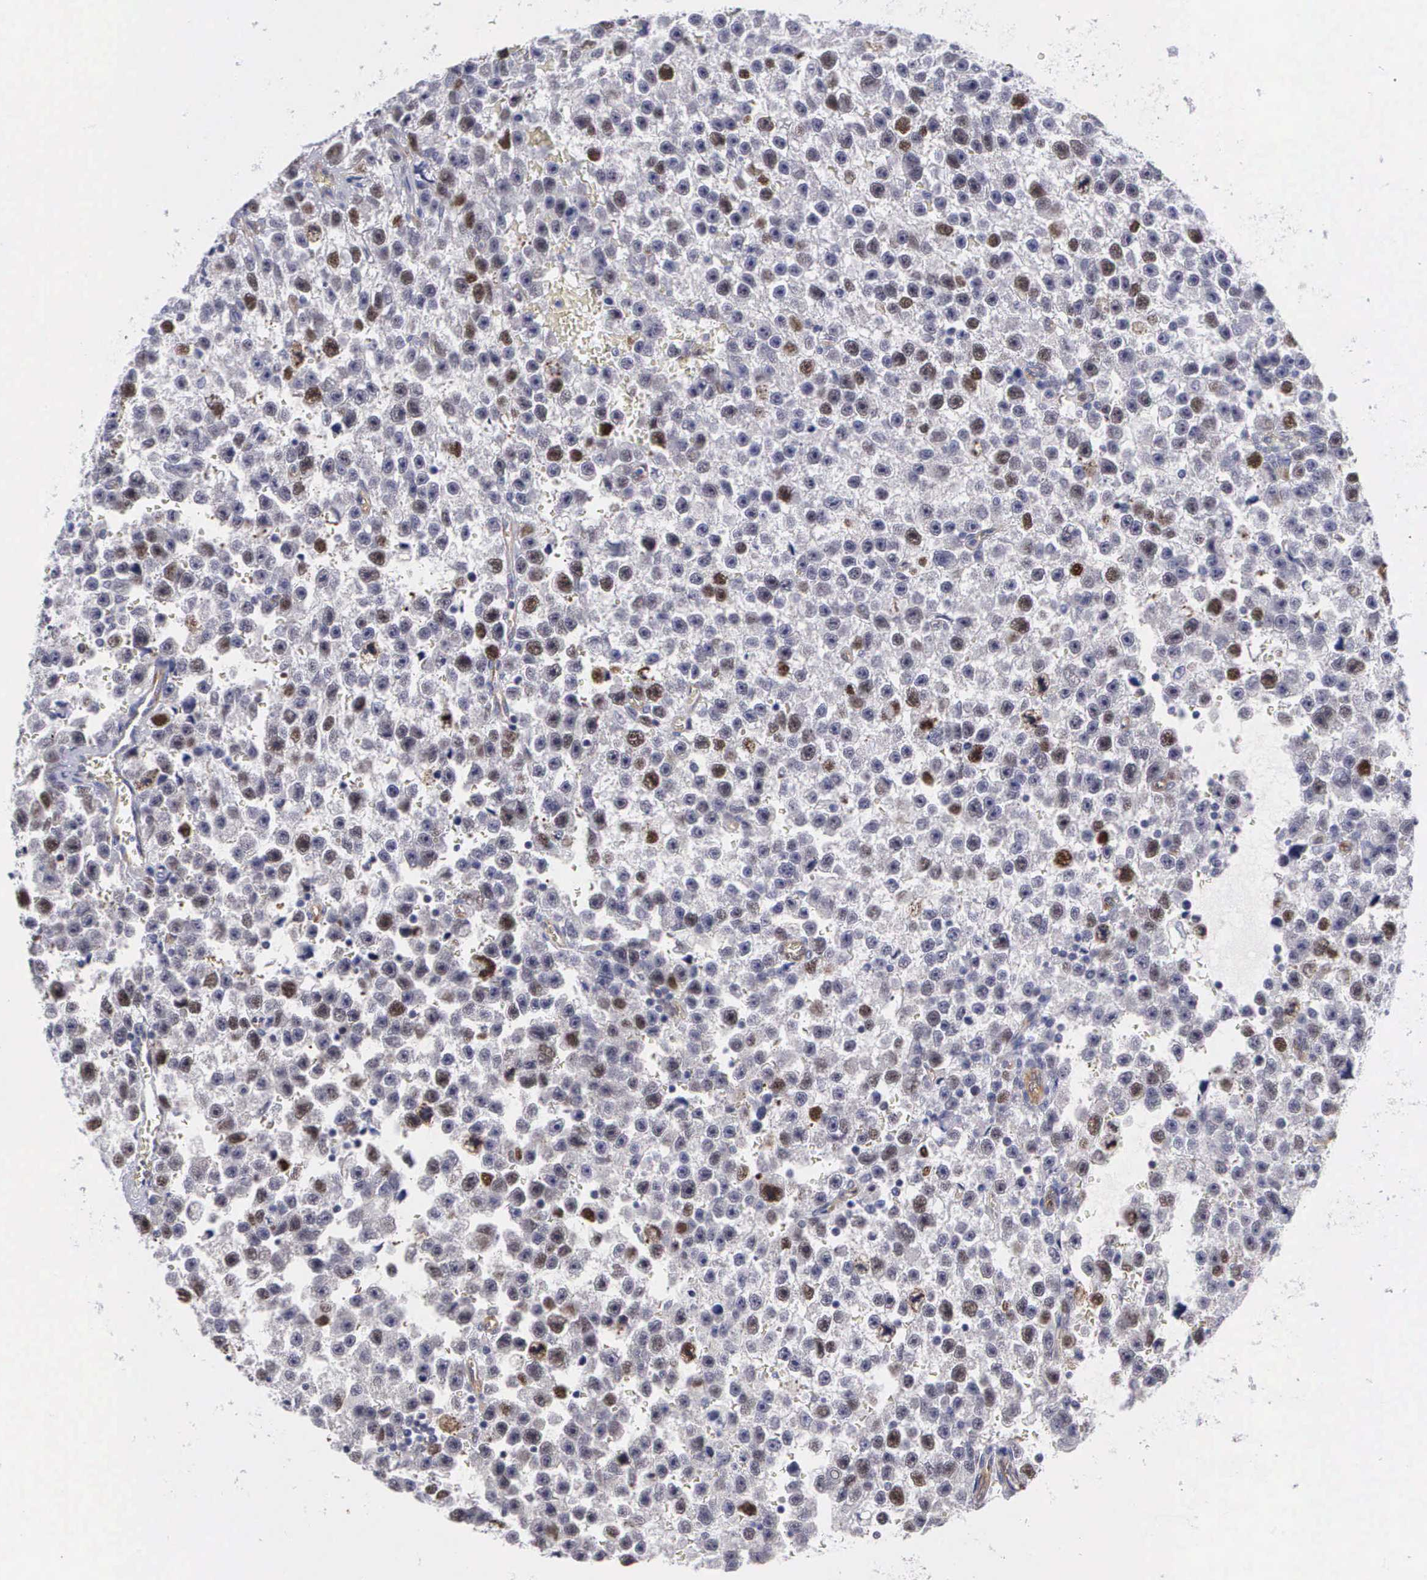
{"staining": {"intensity": "moderate", "quantity": "<25%", "location": "nuclear"}, "tissue": "testis cancer", "cell_type": "Tumor cells", "image_type": "cancer", "snomed": [{"axis": "morphology", "description": "Seminoma, NOS"}, {"axis": "topography", "description": "Testis"}], "caption": "The photomicrograph displays immunohistochemical staining of testis cancer. There is moderate nuclear expression is appreciated in approximately <25% of tumor cells.", "gene": "MAST4", "patient": {"sex": "male", "age": 33}}